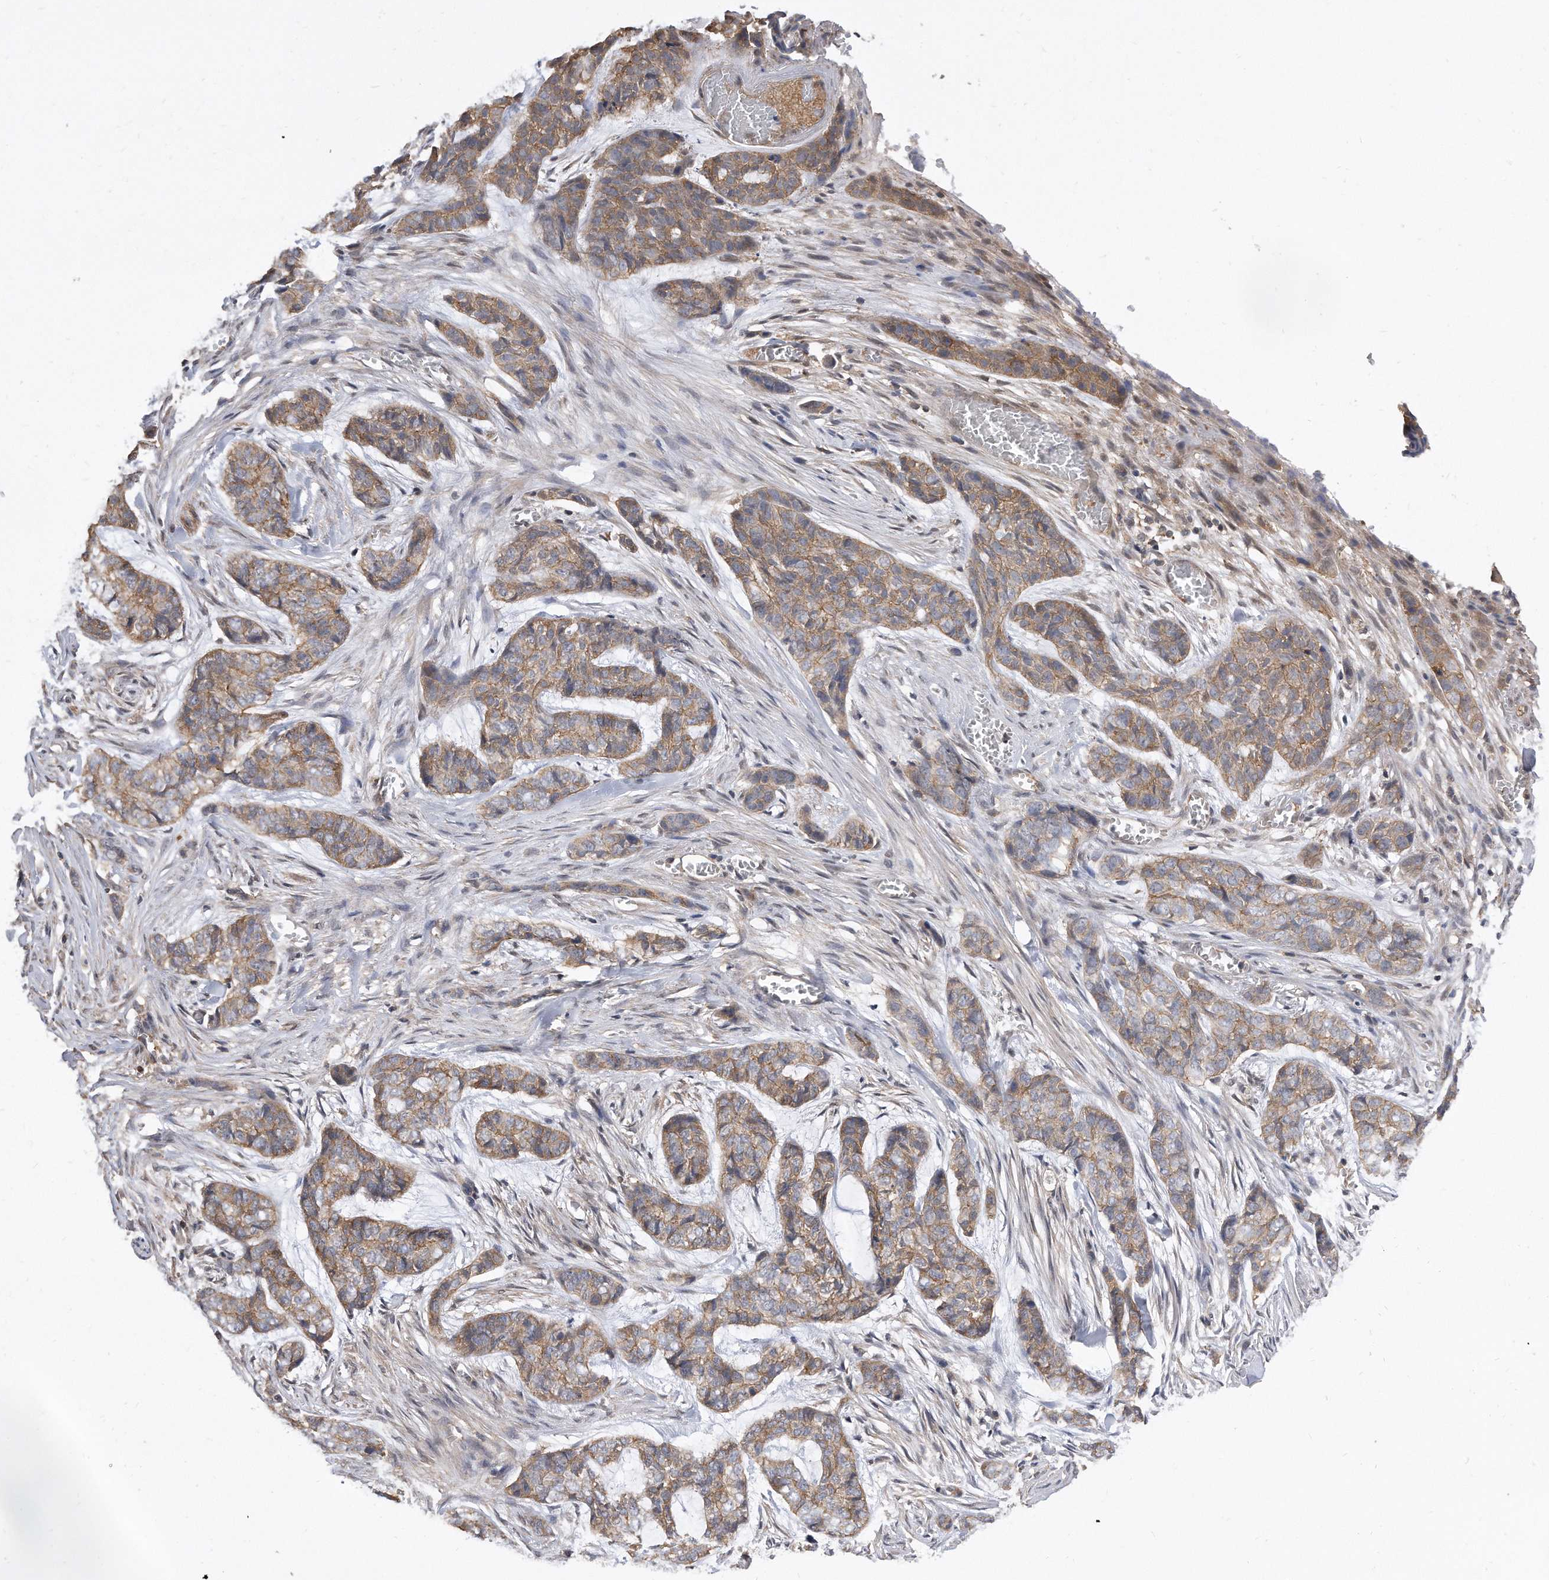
{"staining": {"intensity": "weak", "quantity": ">75%", "location": "cytoplasmic/membranous"}, "tissue": "skin cancer", "cell_type": "Tumor cells", "image_type": "cancer", "snomed": [{"axis": "morphology", "description": "Basal cell carcinoma"}, {"axis": "topography", "description": "Skin"}], "caption": "Protein analysis of skin cancer (basal cell carcinoma) tissue reveals weak cytoplasmic/membranous positivity in about >75% of tumor cells.", "gene": "TCP1", "patient": {"sex": "female", "age": 64}}